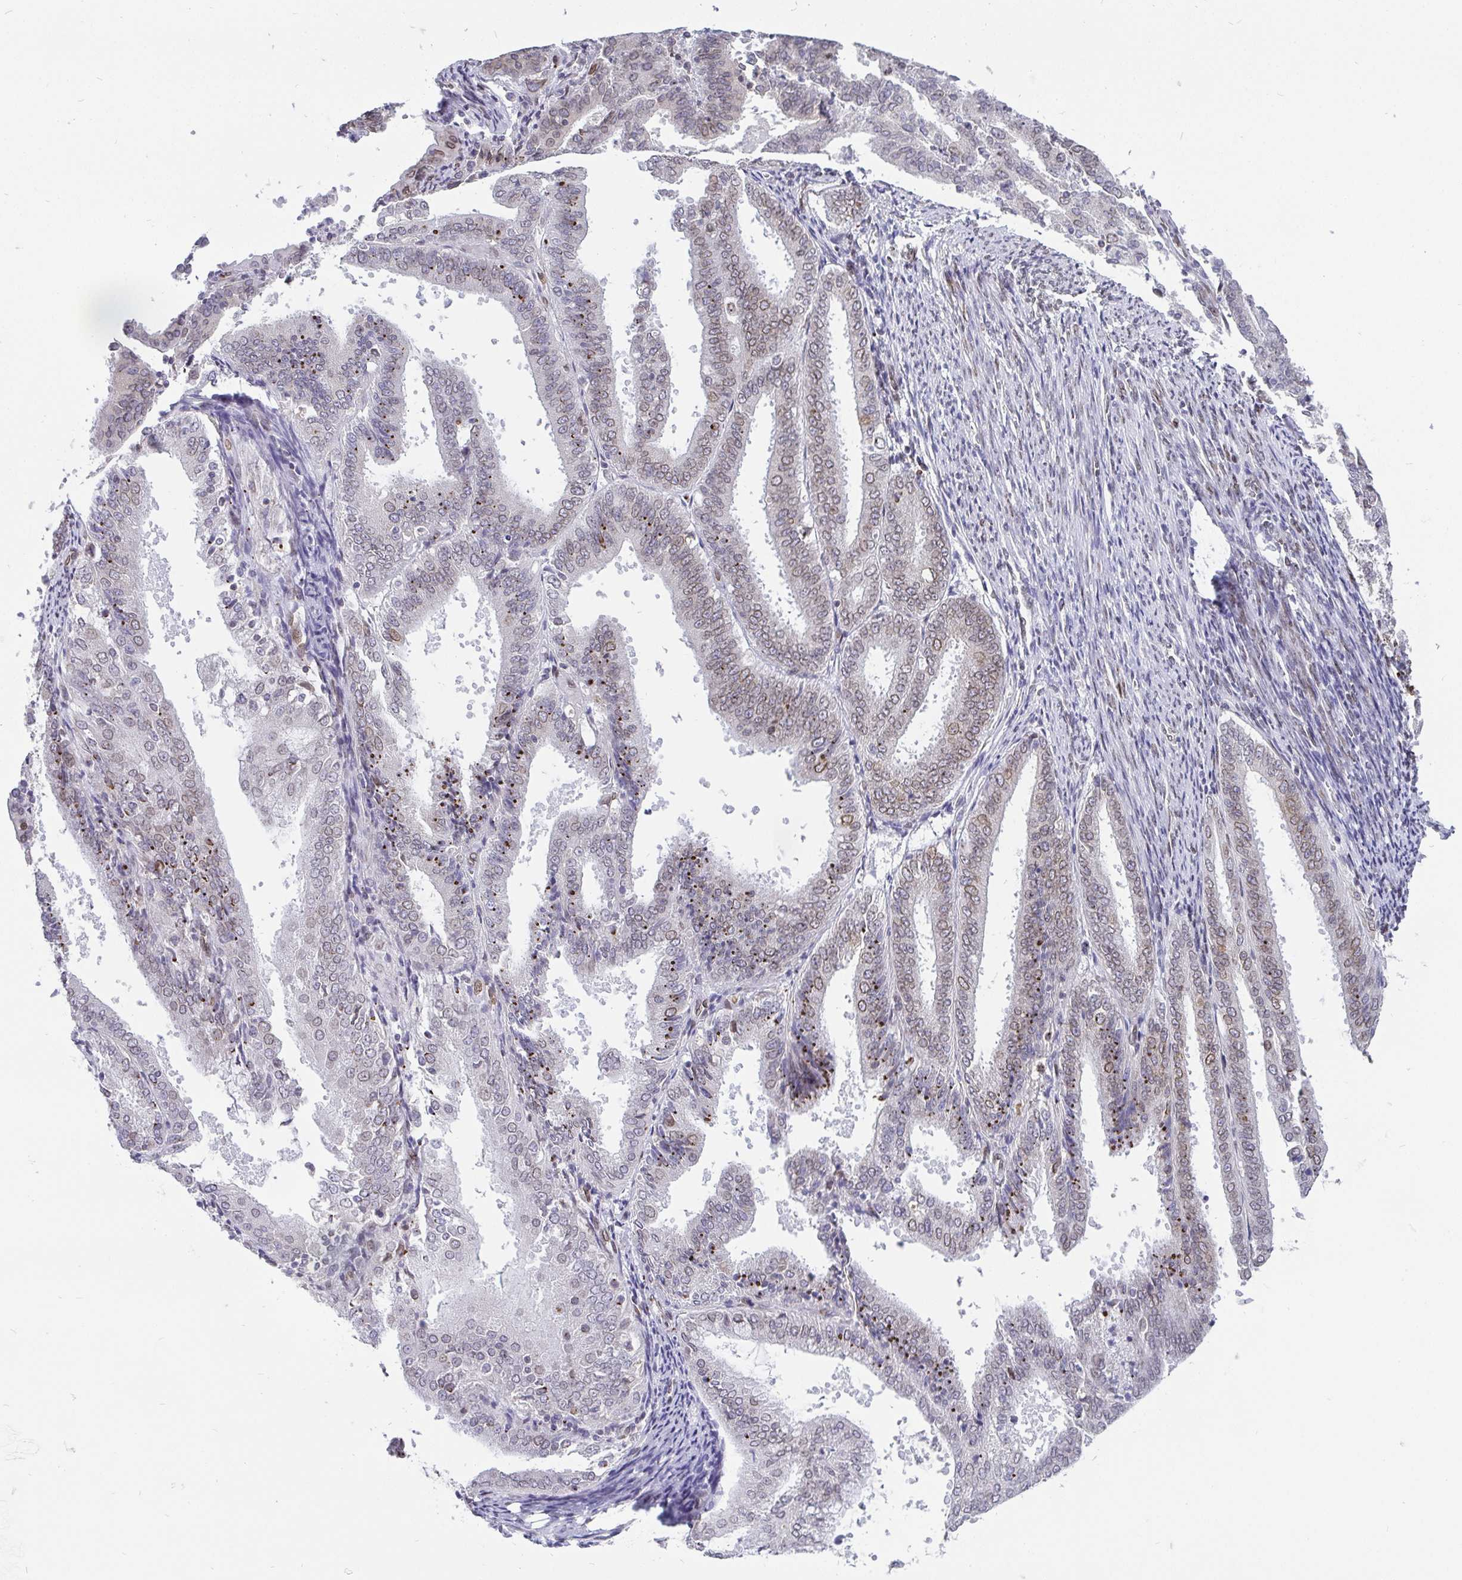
{"staining": {"intensity": "weak", "quantity": "25%-75%", "location": "cytoplasmic/membranous,nuclear"}, "tissue": "endometrial cancer", "cell_type": "Tumor cells", "image_type": "cancer", "snomed": [{"axis": "morphology", "description": "Adenocarcinoma, NOS"}, {"axis": "topography", "description": "Endometrium"}], "caption": "Human endometrial cancer stained with a brown dye exhibits weak cytoplasmic/membranous and nuclear positive staining in about 25%-75% of tumor cells.", "gene": "EMD", "patient": {"sex": "female", "age": 63}}